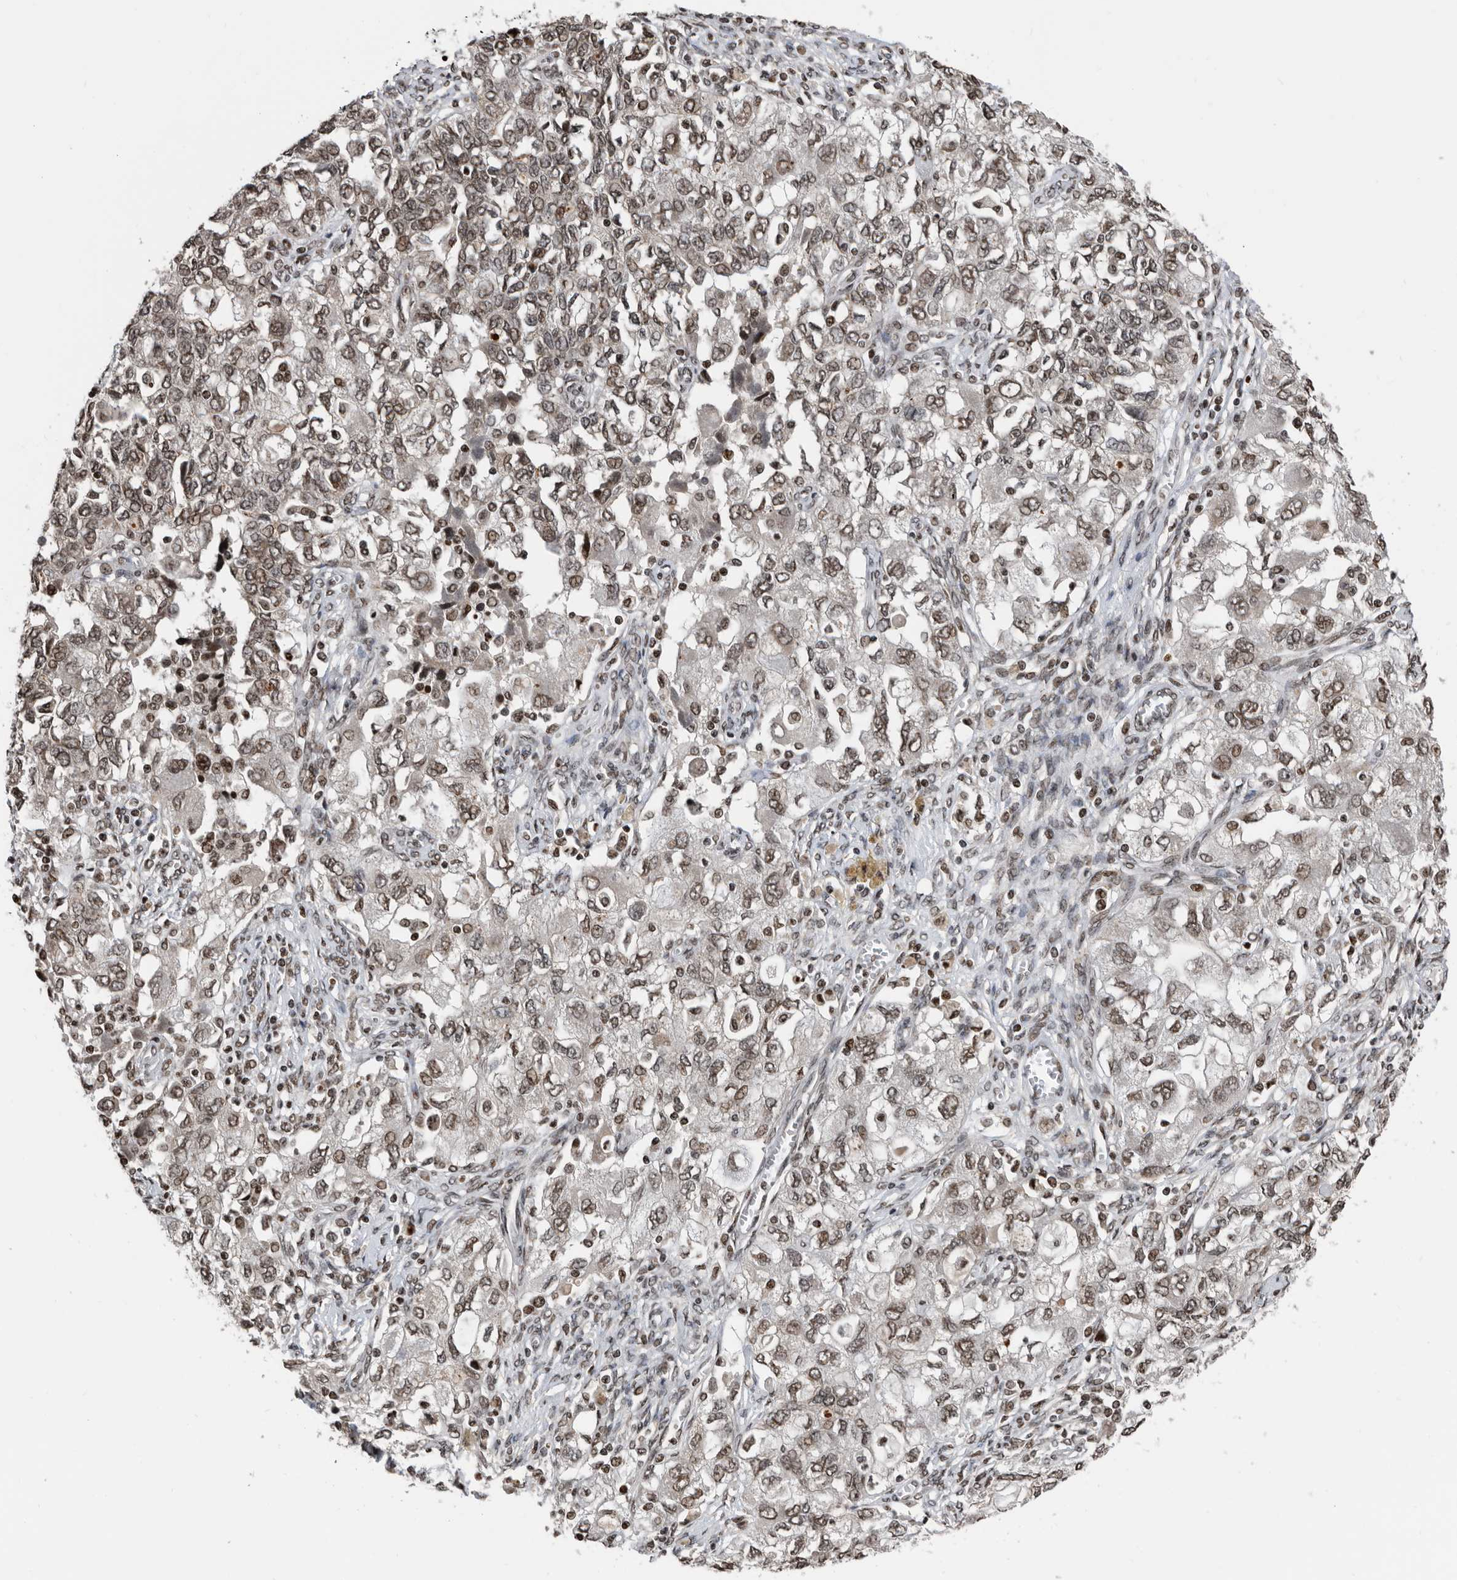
{"staining": {"intensity": "moderate", "quantity": ">75%", "location": "nuclear"}, "tissue": "ovarian cancer", "cell_type": "Tumor cells", "image_type": "cancer", "snomed": [{"axis": "morphology", "description": "Carcinoma, NOS"}, {"axis": "morphology", "description": "Cystadenocarcinoma, serous, NOS"}, {"axis": "topography", "description": "Ovary"}], "caption": "Brown immunohistochemical staining in human ovarian cancer reveals moderate nuclear positivity in about >75% of tumor cells. (brown staining indicates protein expression, while blue staining denotes nuclei).", "gene": "SNRNP48", "patient": {"sex": "female", "age": 69}}